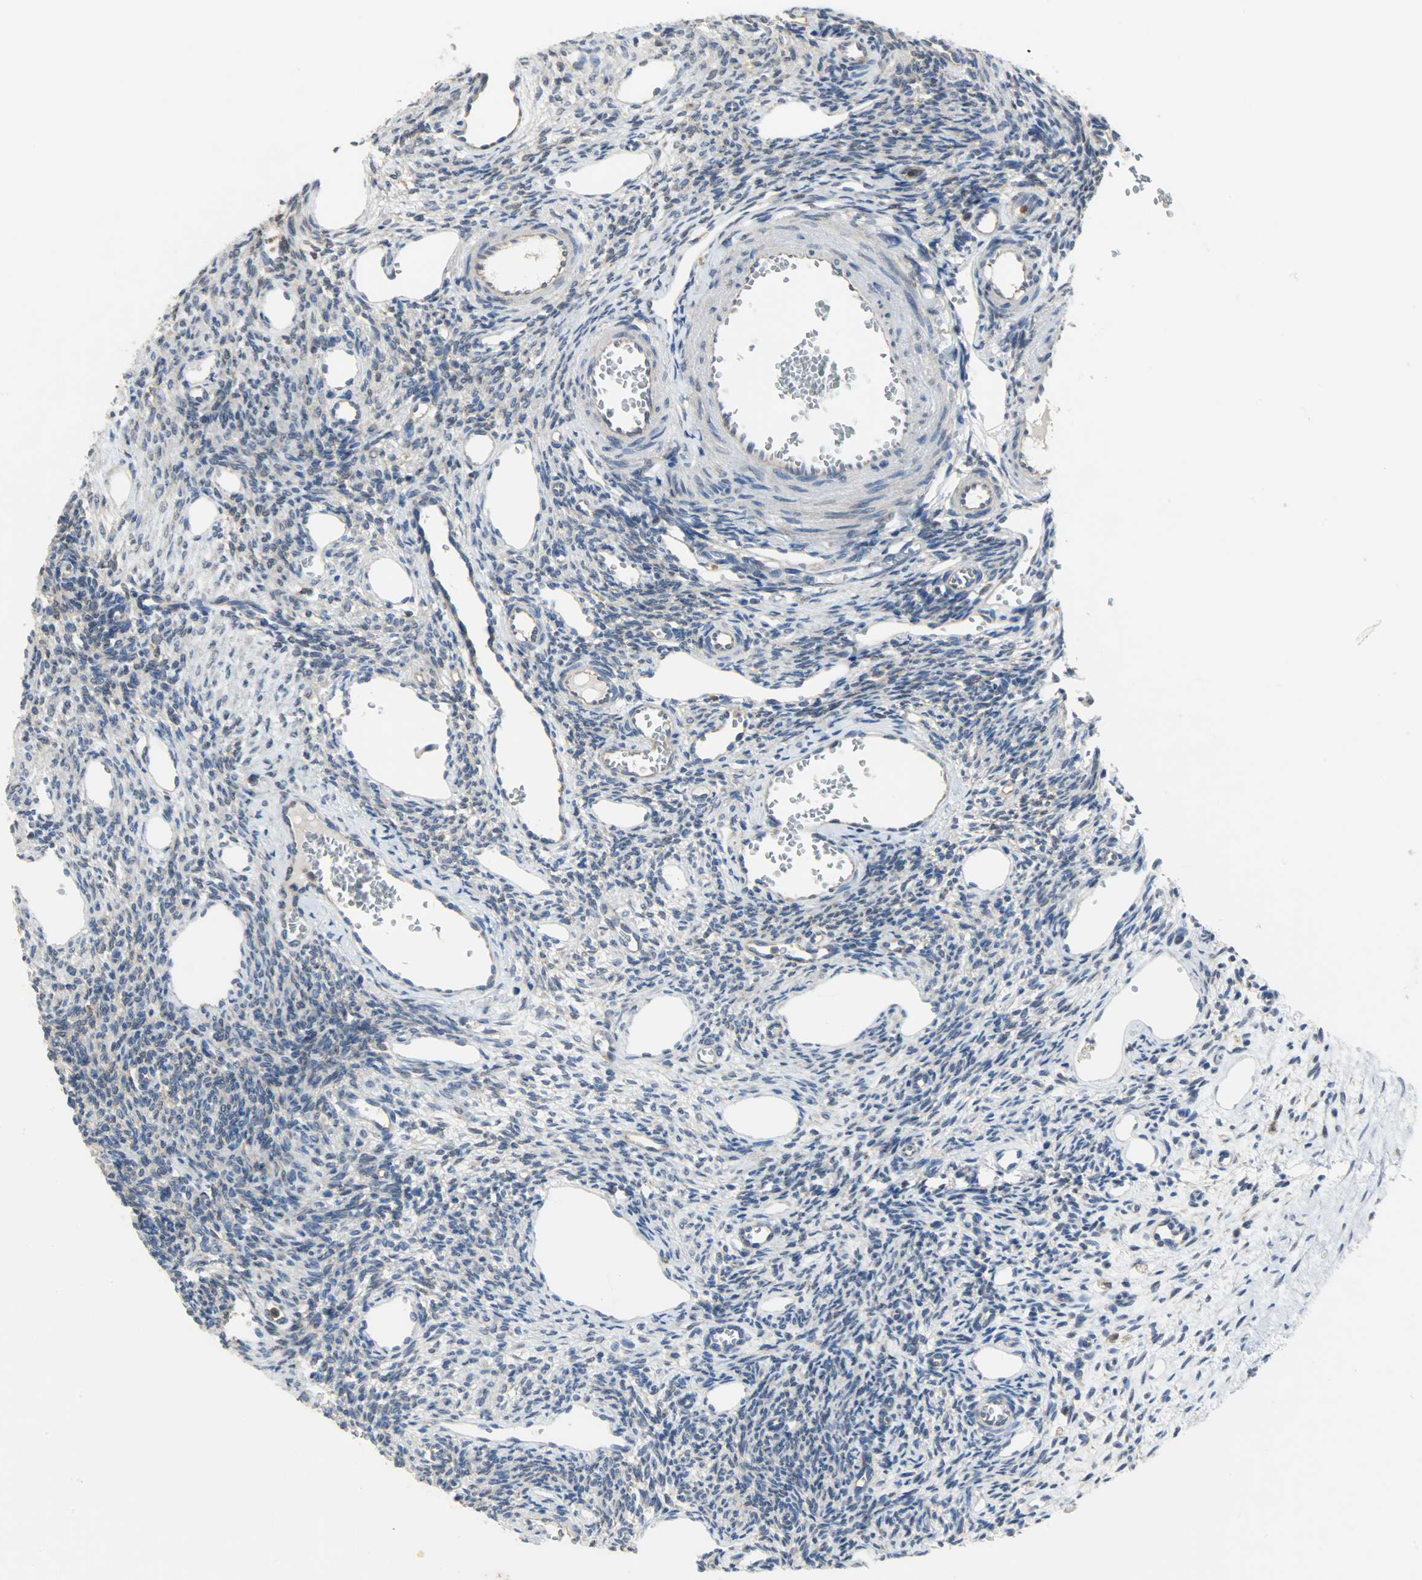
{"staining": {"intensity": "weak", "quantity": "25%-75%", "location": "cytoplasmic/membranous"}, "tissue": "ovary", "cell_type": "Ovarian stroma cells", "image_type": "normal", "snomed": [{"axis": "morphology", "description": "Normal tissue, NOS"}, {"axis": "topography", "description": "Ovary"}], "caption": "Human ovary stained with a brown dye shows weak cytoplasmic/membranous positive expression in about 25%-75% of ovarian stroma cells.", "gene": "TRIM21", "patient": {"sex": "female", "age": 33}}